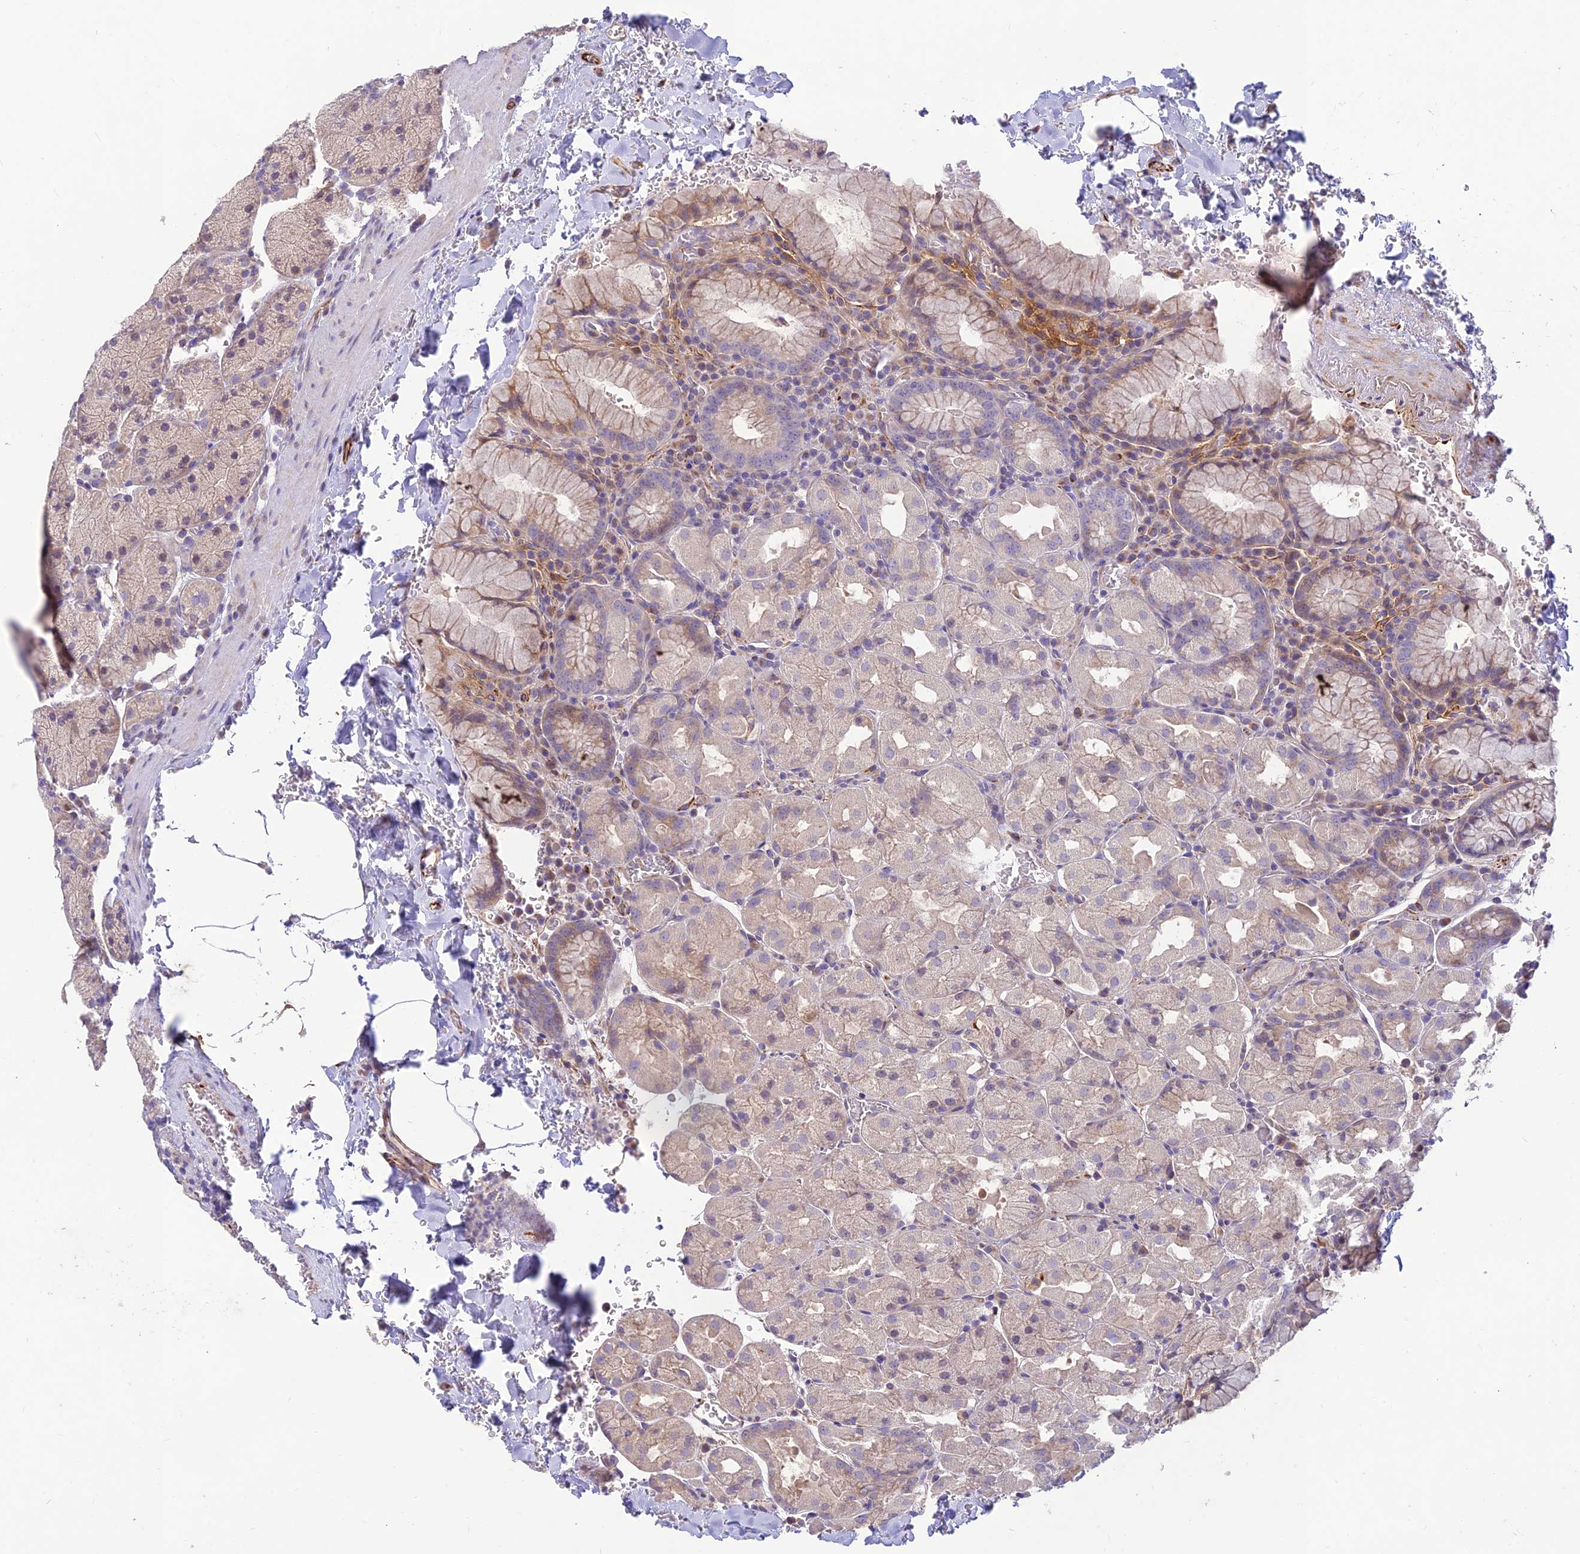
{"staining": {"intensity": "weak", "quantity": "25%-75%", "location": "cytoplasmic/membranous"}, "tissue": "stomach", "cell_type": "Glandular cells", "image_type": "normal", "snomed": [{"axis": "morphology", "description": "Normal tissue, NOS"}, {"axis": "topography", "description": "Stomach, upper"}, {"axis": "topography", "description": "Stomach, lower"}], "caption": "Glandular cells show low levels of weak cytoplasmic/membranous staining in about 25%-75% of cells in normal stomach. Using DAB (3,3'-diaminobenzidine) (brown) and hematoxylin (blue) stains, captured at high magnification using brightfield microscopy.", "gene": "ST8SIA5", "patient": {"sex": "male", "age": 80}}